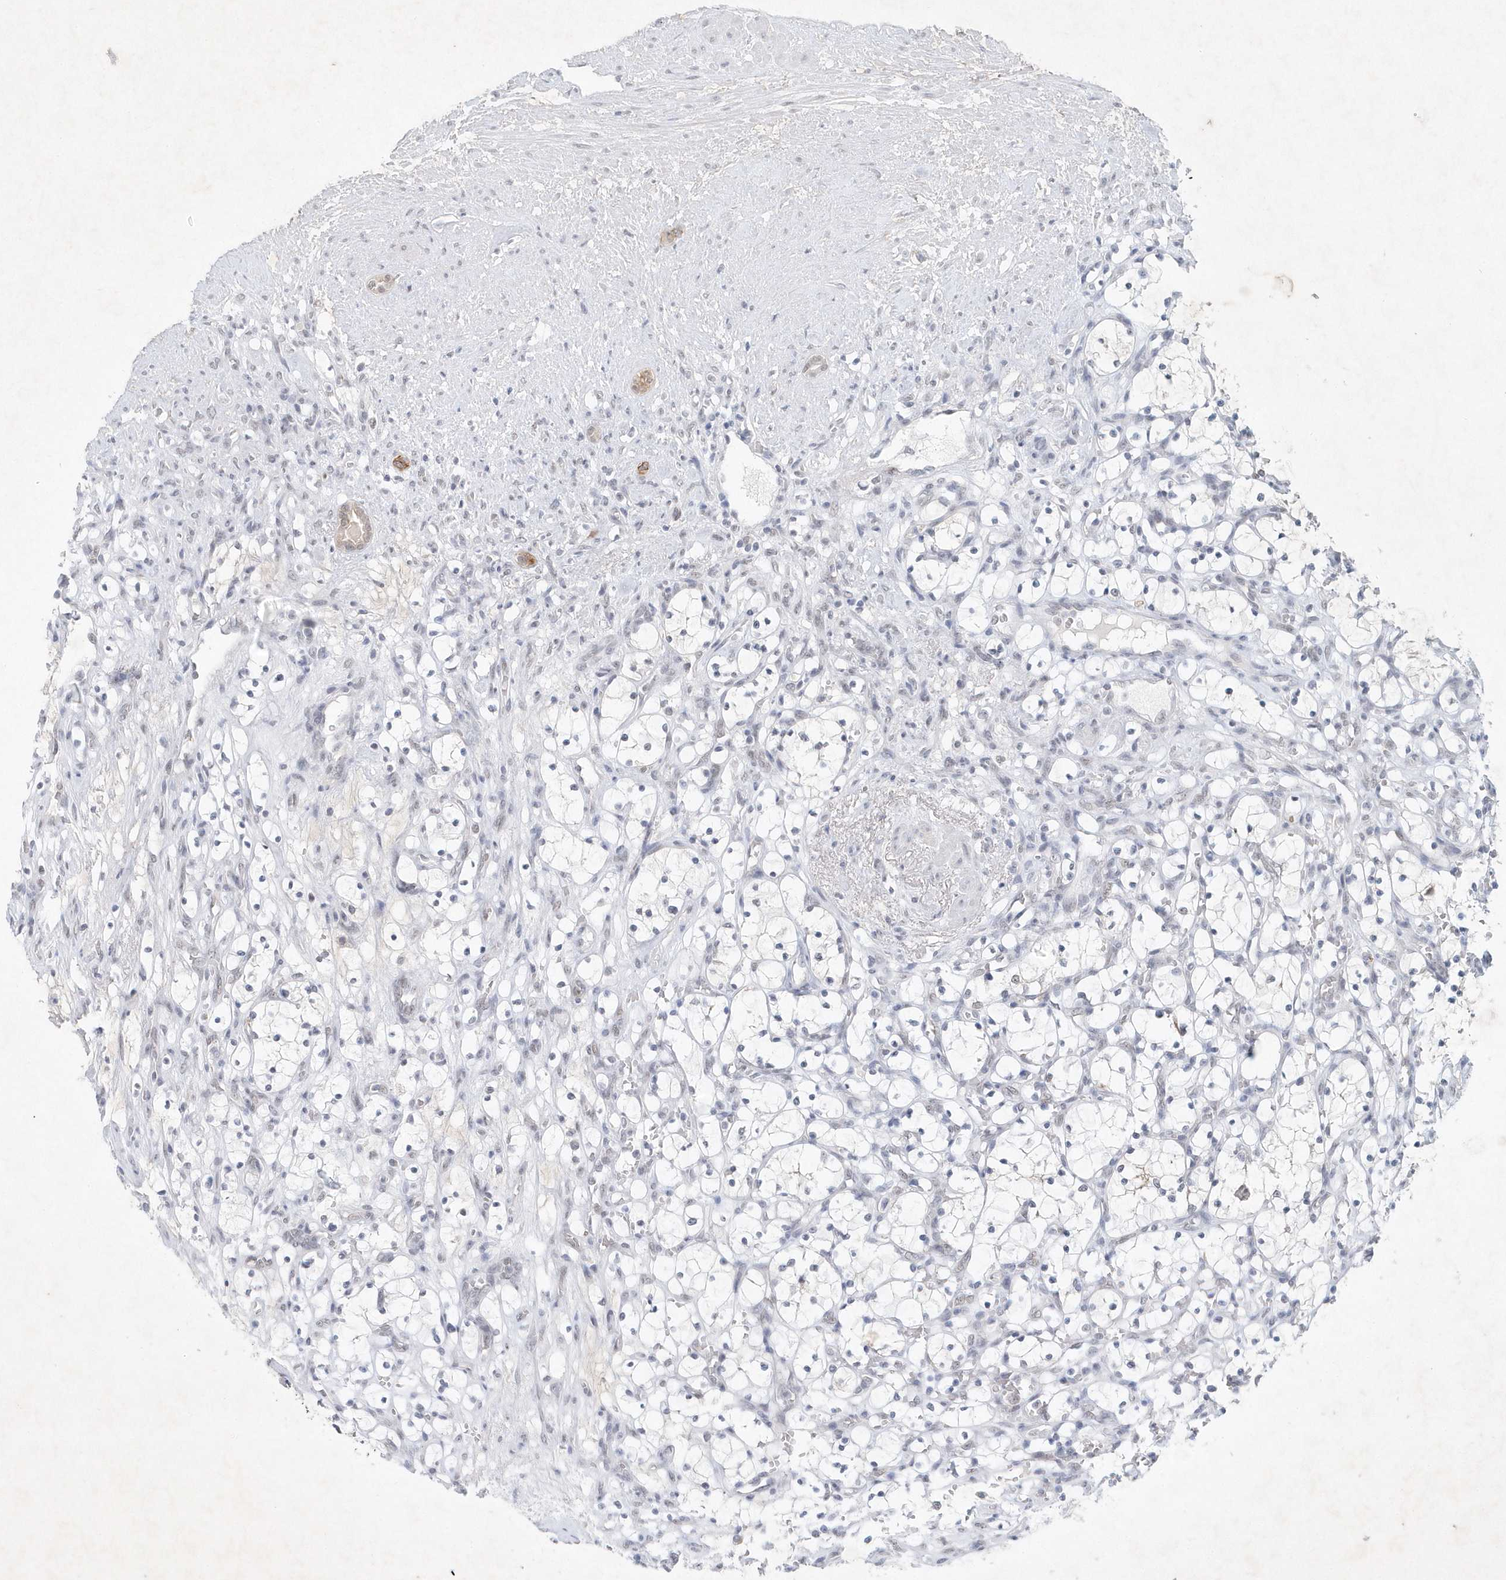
{"staining": {"intensity": "negative", "quantity": "none", "location": "none"}, "tissue": "renal cancer", "cell_type": "Tumor cells", "image_type": "cancer", "snomed": [{"axis": "morphology", "description": "Adenocarcinoma, NOS"}, {"axis": "topography", "description": "Kidney"}], "caption": "A photomicrograph of human renal cancer is negative for staining in tumor cells. (Brightfield microscopy of DAB immunohistochemistry at high magnification).", "gene": "ZBTB9", "patient": {"sex": "female", "age": 69}}